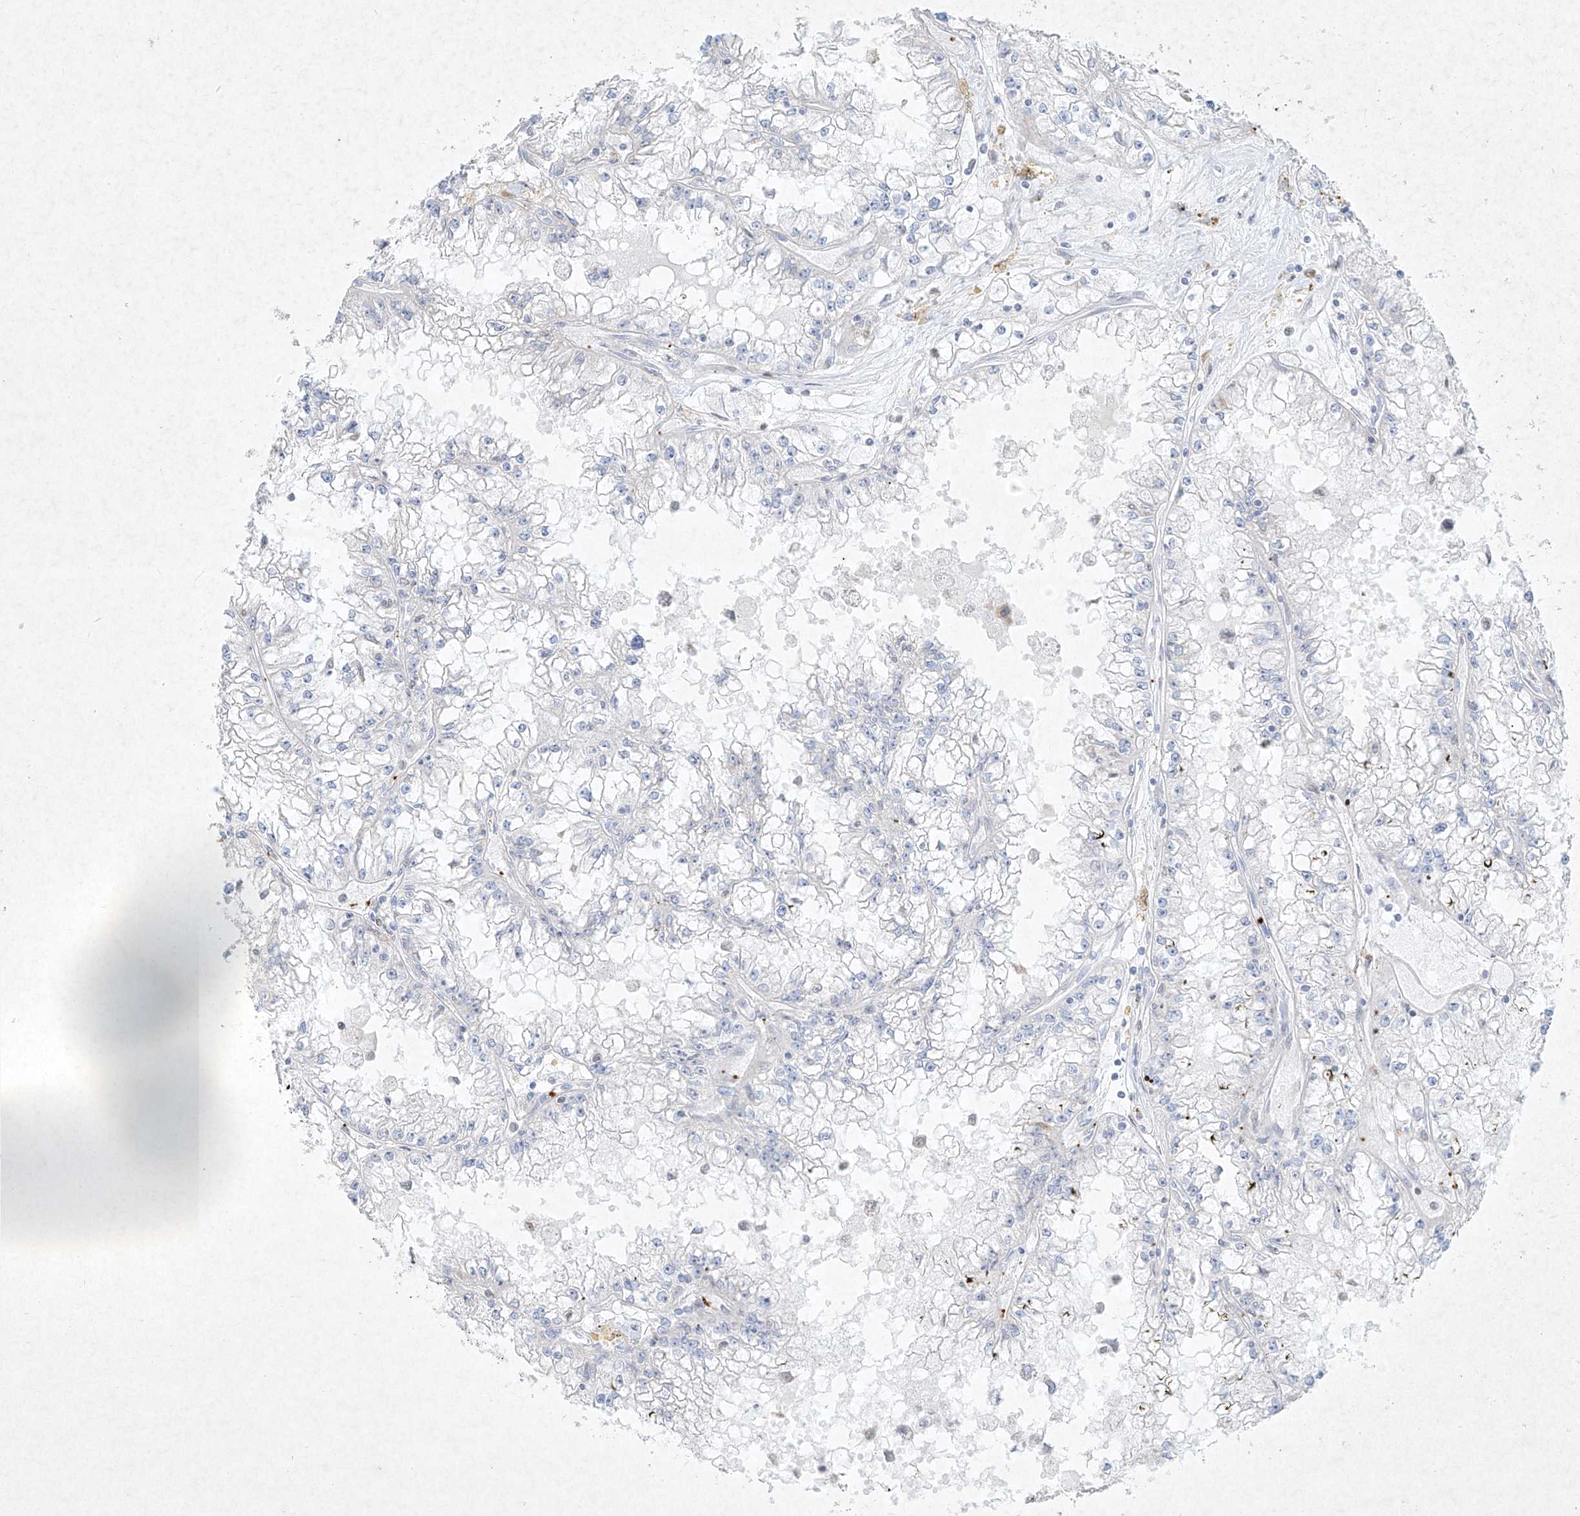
{"staining": {"intensity": "negative", "quantity": "none", "location": "none"}, "tissue": "renal cancer", "cell_type": "Tumor cells", "image_type": "cancer", "snomed": [{"axis": "morphology", "description": "Adenocarcinoma, NOS"}, {"axis": "topography", "description": "Kidney"}], "caption": "DAB immunohistochemical staining of renal adenocarcinoma displays no significant expression in tumor cells.", "gene": "PLEK", "patient": {"sex": "male", "age": 56}}